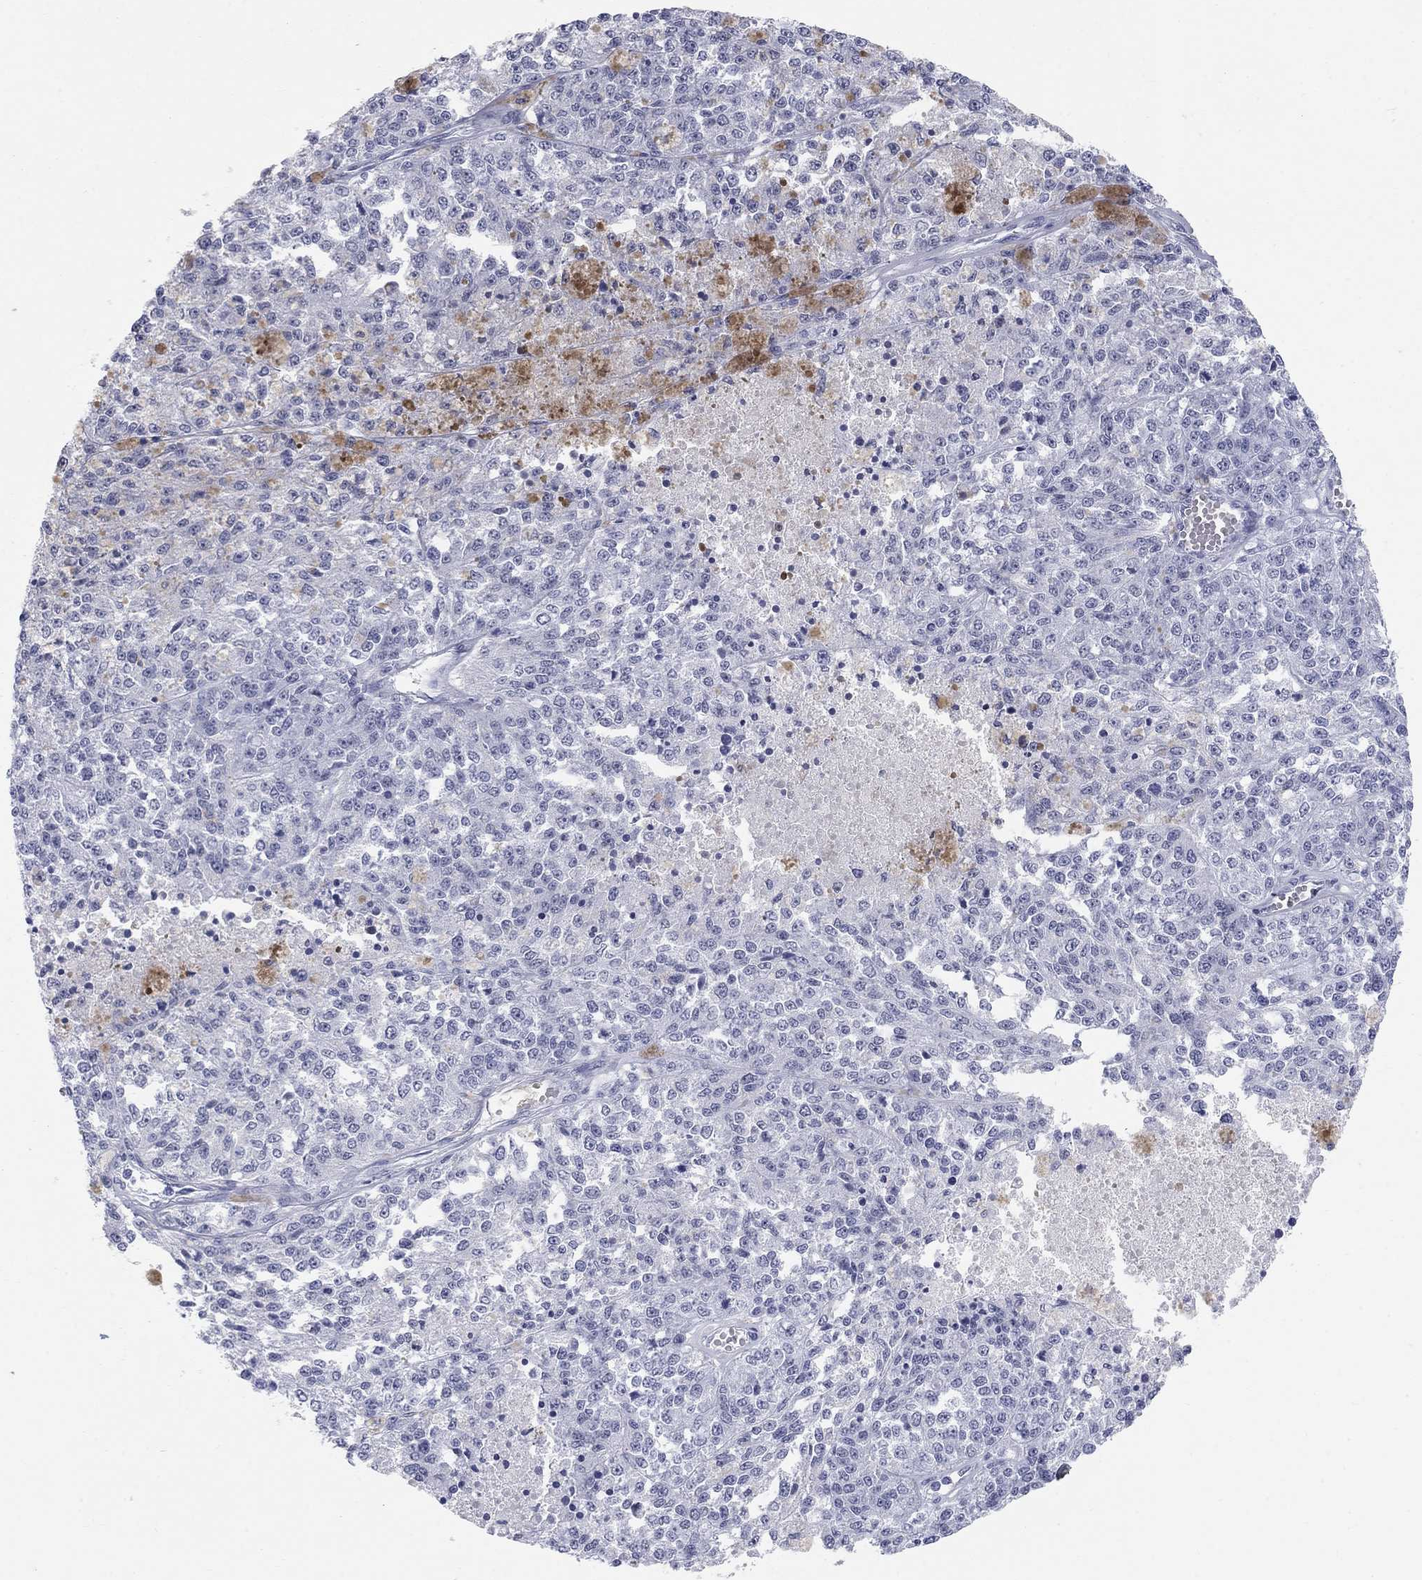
{"staining": {"intensity": "negative", "quantity": "none", "location": "none"}, "tissue": "melanoma", "cell_type": "Tumor cells", "image_type": "cancer", "snomed": [{"axis": "morphology", "description": "Malignant melanoma, Metastatic site"}, {"axis": "topography", "description": "Lymph node"}], "caption": "Immunohistochemistry photomicrograph of malignant melanoma (metastatic site) stained for a protein (brown), which shows no positivity in tumor cells.", "gene": "DMTN", "patient": {"sex": "female", "age": 64}}